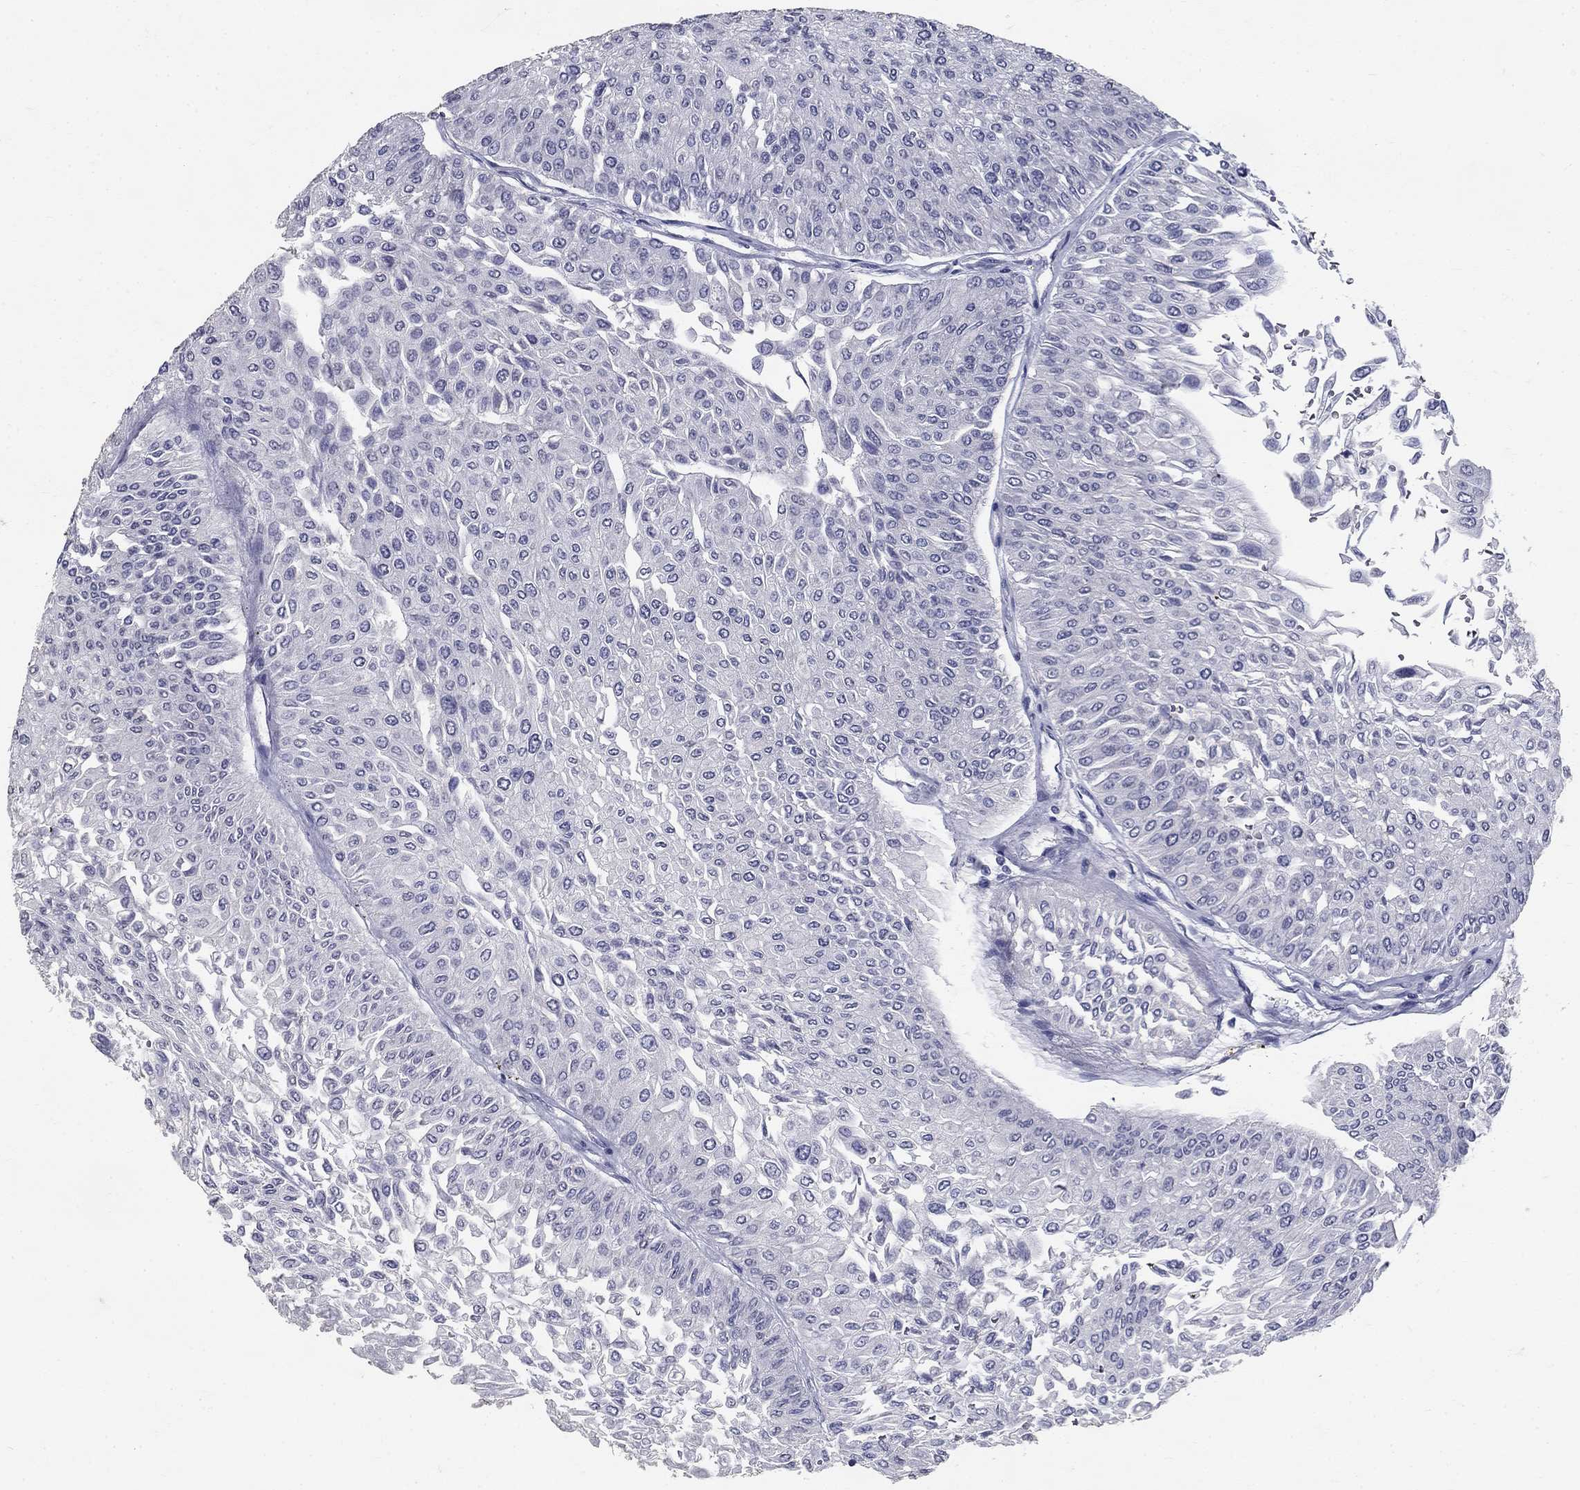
{"staining": {"intensity": "negative", "quantity": "none", "location": "none"}, "tissue": "urothelial cancer", "cell_type": "Tumor cells", "image_type": "cancer", "snomed": [{"axis": "morphology", "description": "Urothelial carcinoma, Low grade"}, {"axis": "topography", "description": "Urinary bladder"}], "caption": "The micrograph displays no staining of tumor cells in urothelial carcinoma (low-grade).", "gene": "POMC", "patient": {"sex": "male", "age": 67}}